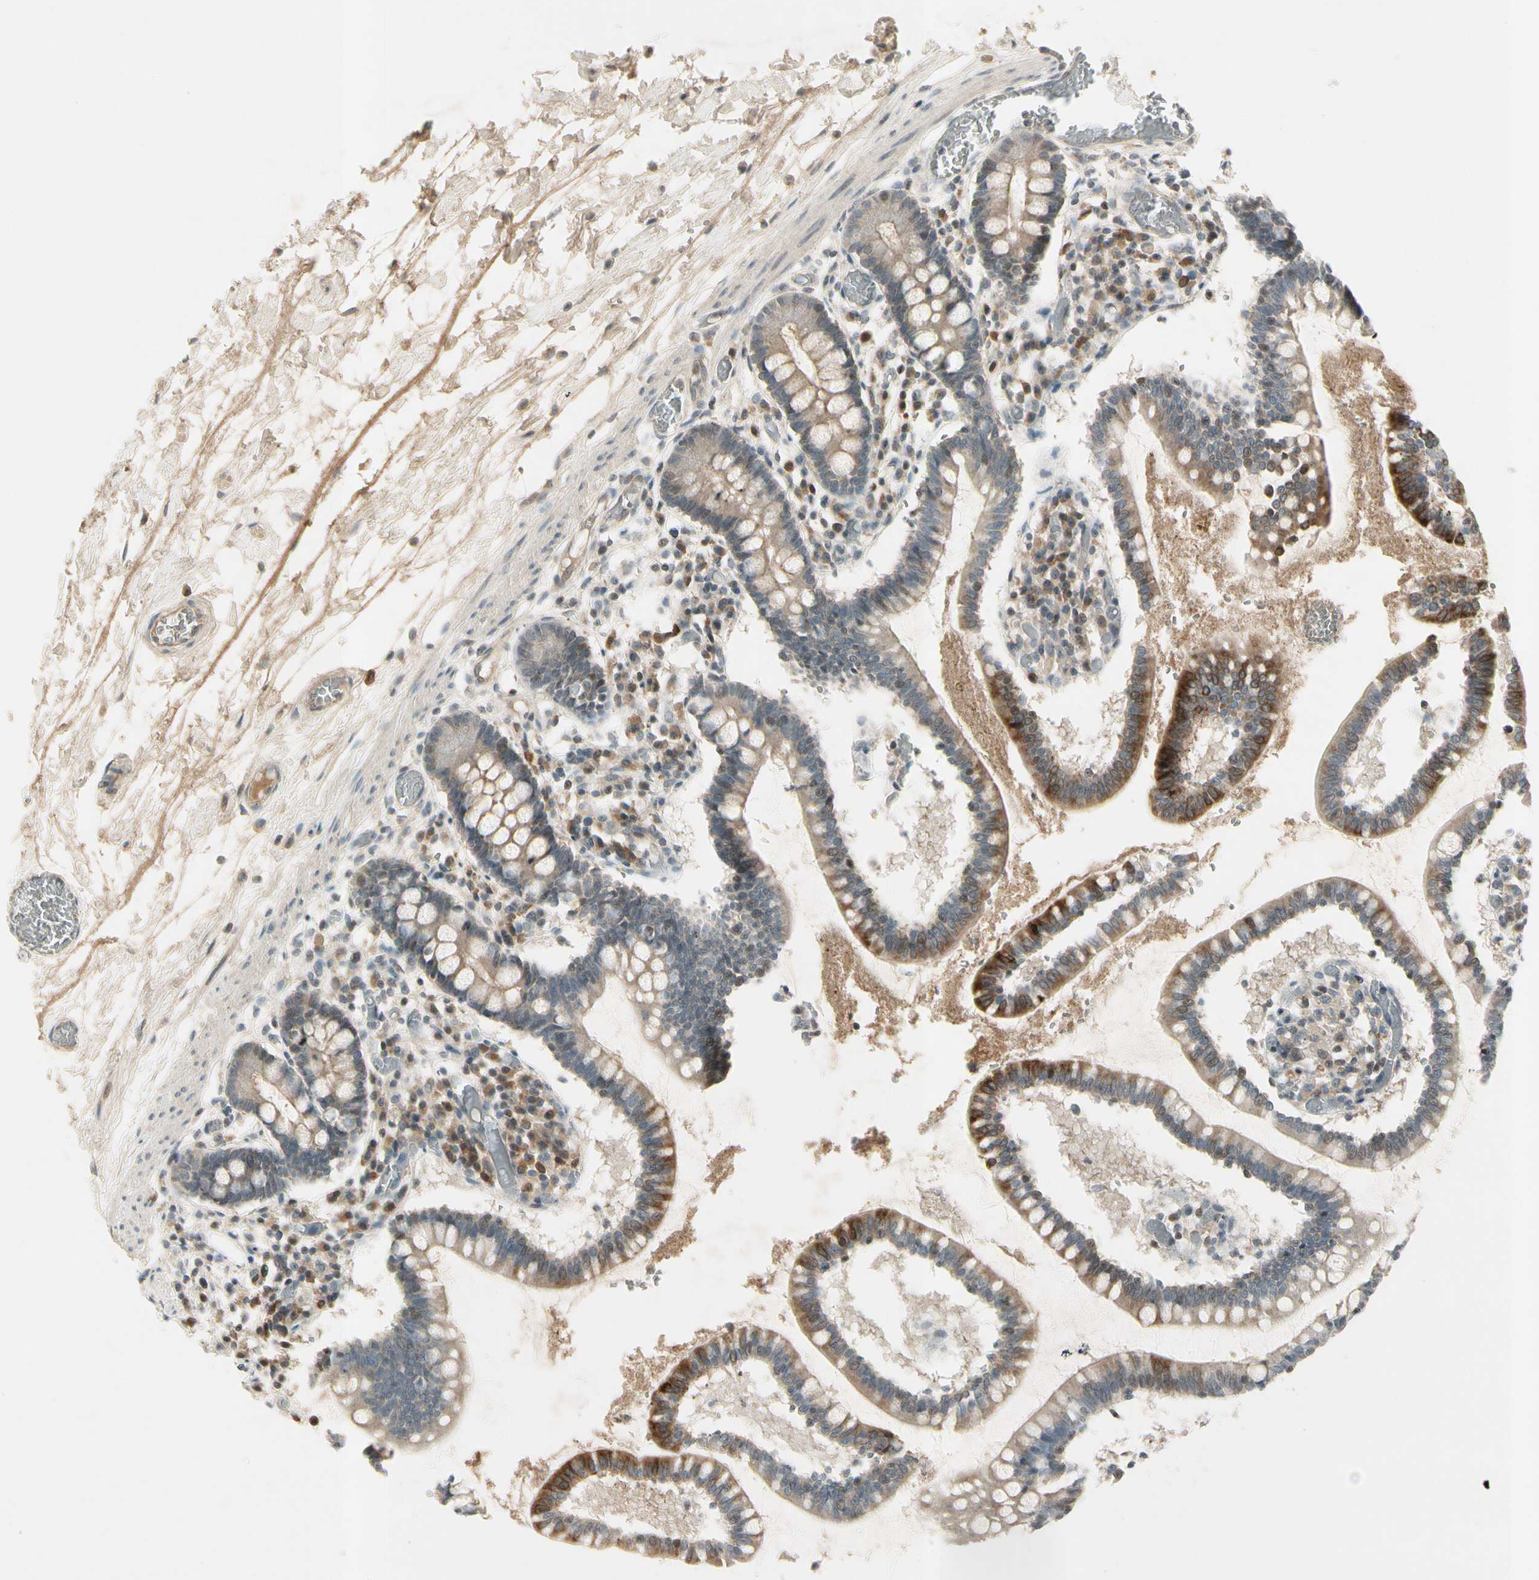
{"staining": {"intensity": "moderate", "quantity": ">75%", "location": "cytoplasmic/membranous"}, "tissue": "small intestine", "cell_type": "Glandular cells", "image_type": "normal", "snomed": [{"axis": "morphology", "description": "Normal tissue, NOS"}, {"axis": "topography", "description": "Small intestine"}], "caption": "High-power microscopy captured an IHC image of benign small intestine, revealing moderate cytoplasmic/membranous staining in approximately >75% of glandular cells.", "gene": "ICAM5", "patient": {"sex": "female", "age": 61}}